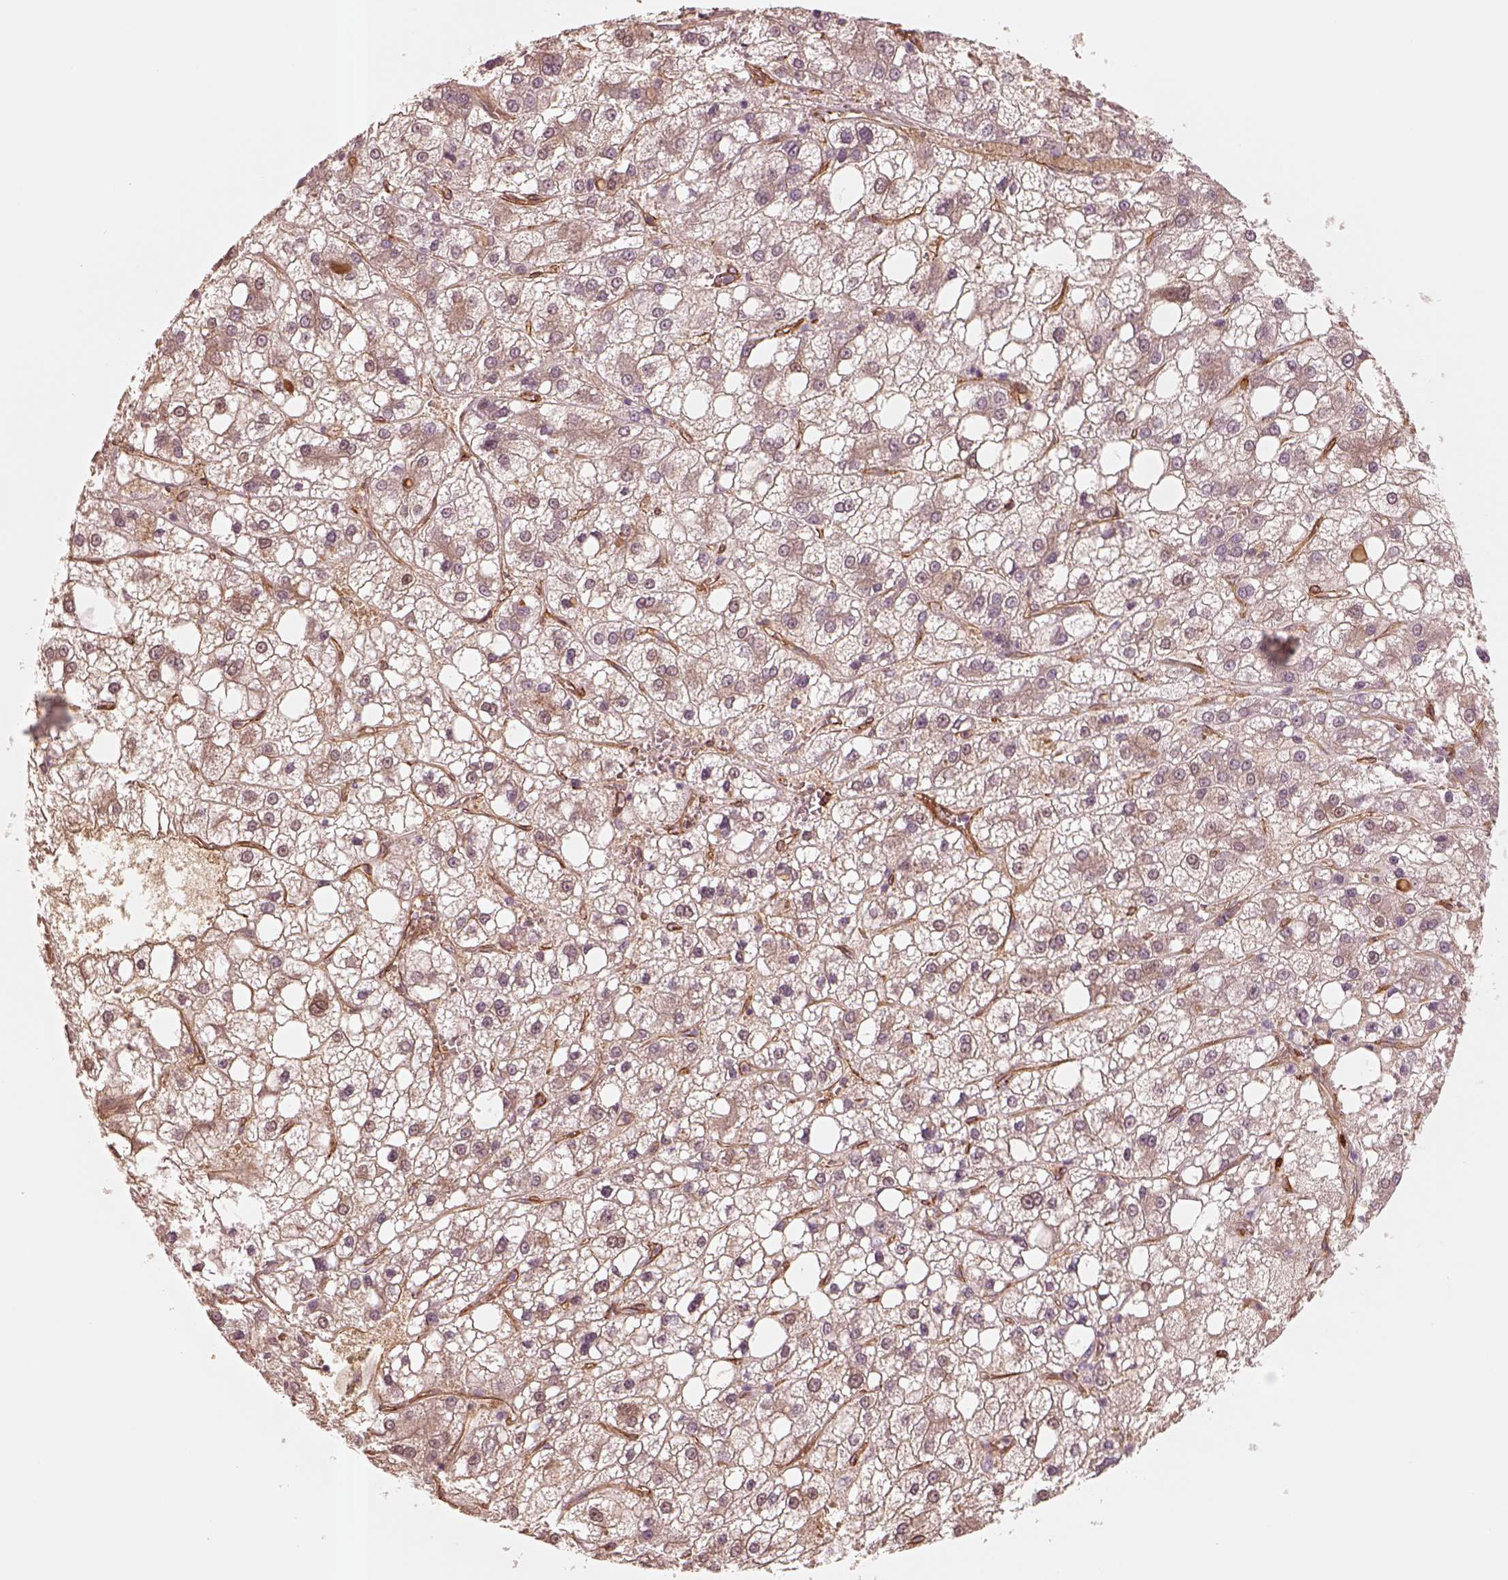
{"staining": {"intensity": "weak", "quantity": "25%-75%", "location": "cytoplasmic/membranous"}, "tissue": "liver cancer", "cell_type": "Tumor cells", "image_type": "cancer", "snomed": [{"axis": "morphology", "description": "Carcinoma, Hepatocellular, NOS"}, {"axis": "topography", "description": "Liver"}], "caption": "Immunohistochemistry (IHC) (DAB) staining of human hepatocellular carcinoma (liver) displays weak cytoplasmic/membranous protein expression in approximately 25%-75% of tumor cells. (DAB (3,3'-diaminobenzidine) = brown stain, brightfield microscopy at high magnification).", "gene": "CRYM", "patient": {"sex": "male", "age": 73}}